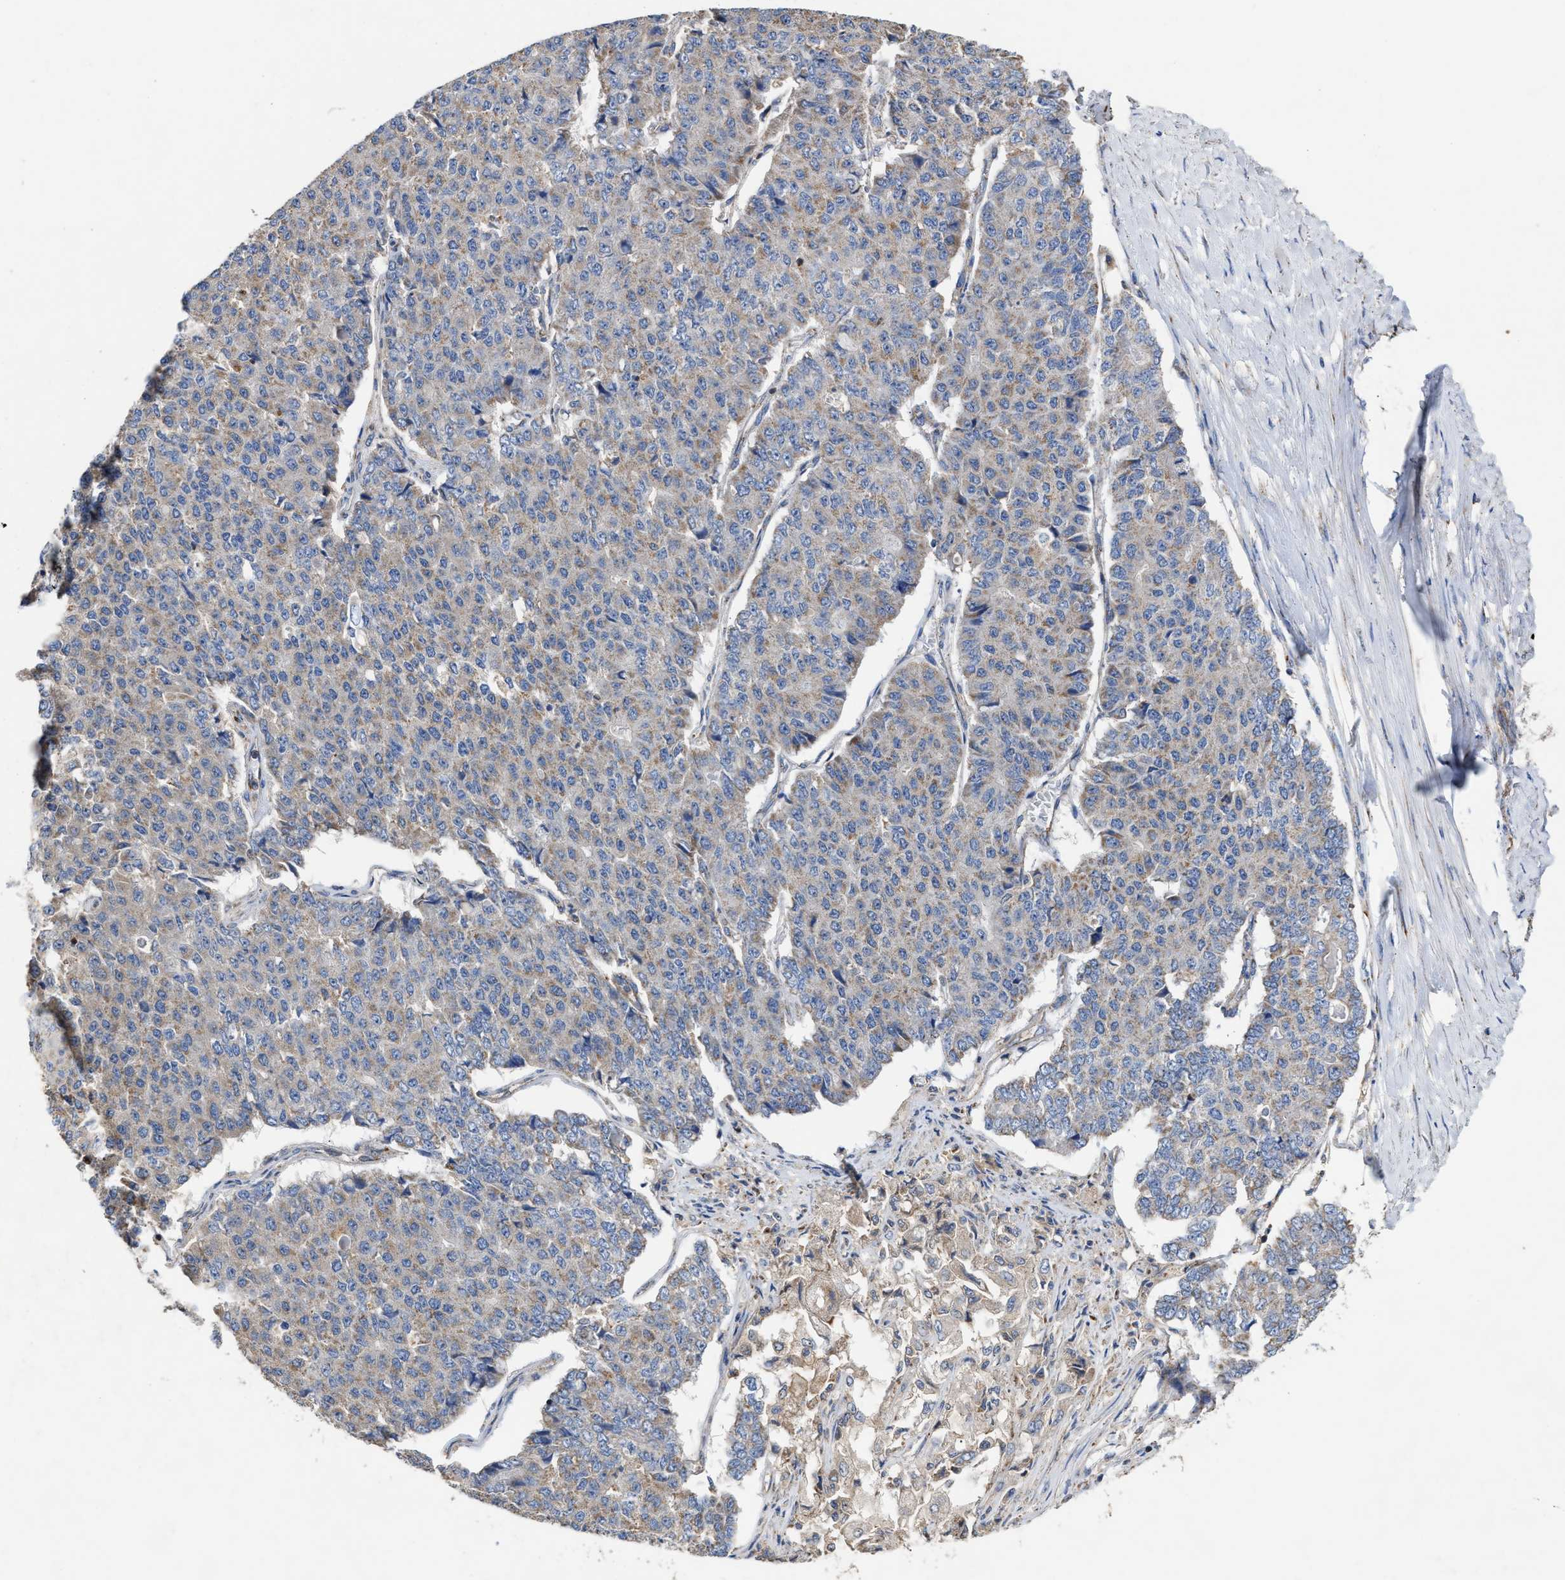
{"staining": {"intensity": "weak", "quantity": "<25%", "location": "cytoplasmic/membranous"}, "tissue": "pancreatic cancer", "cell_type": "Tumor cells", "image_type": "cancer", "snomed": [{"axis": "morphology", "description": "Adenocarcinoma, NOS"}, {"axis": "topography", "description": "Pancreas"}], "caption": "A histopathology image of pancreatic cancer stained for a protein exhibits no brown staining in tumor cells.", "gene": "MECR", "patient": {"sex": "male", "age": 50}}